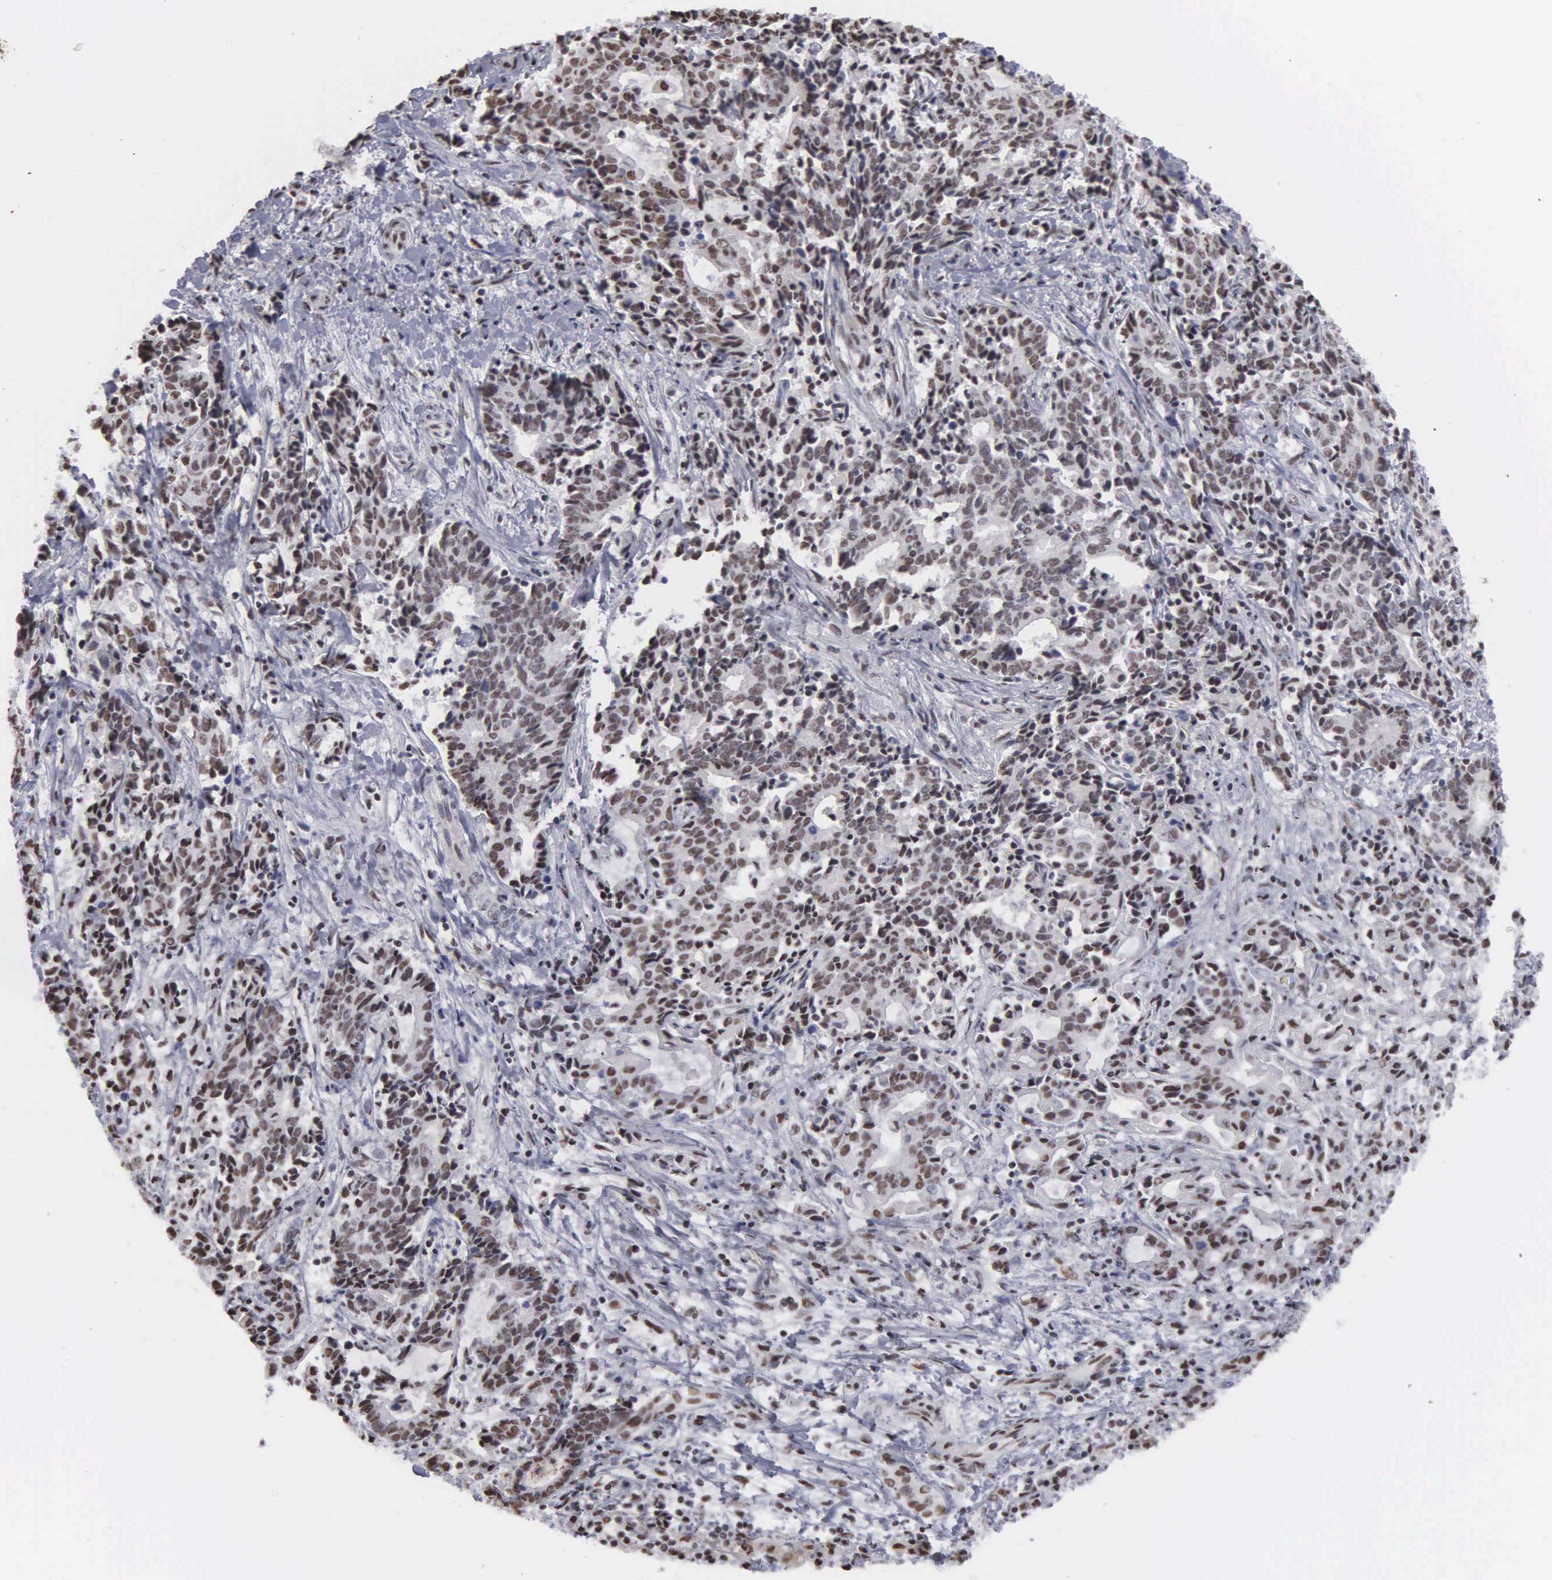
{"staining": {"intensity": "moderate", "quantity": ">75%", "location": "nuclear"}, "tissue": "liver cancer", "cell_type": "Tumor cells", "image_type": "cancer", "snomed": [{"axis": "morphology", "description": "Cholangiocarcinoma"}, {"axis": "topography", "description": "Liver"}], "caption": "IHC micrograph of neoplastic tissue: liver cholangiocarcinoma stained using immunohistochemistry displays medium levels of moderate protein expression localized specifically in the nuclear of tumor cells, appearing as a nuclear brown color.", "gene": "KIAA0586", "patient": {"sex": "male", "age": 57}}